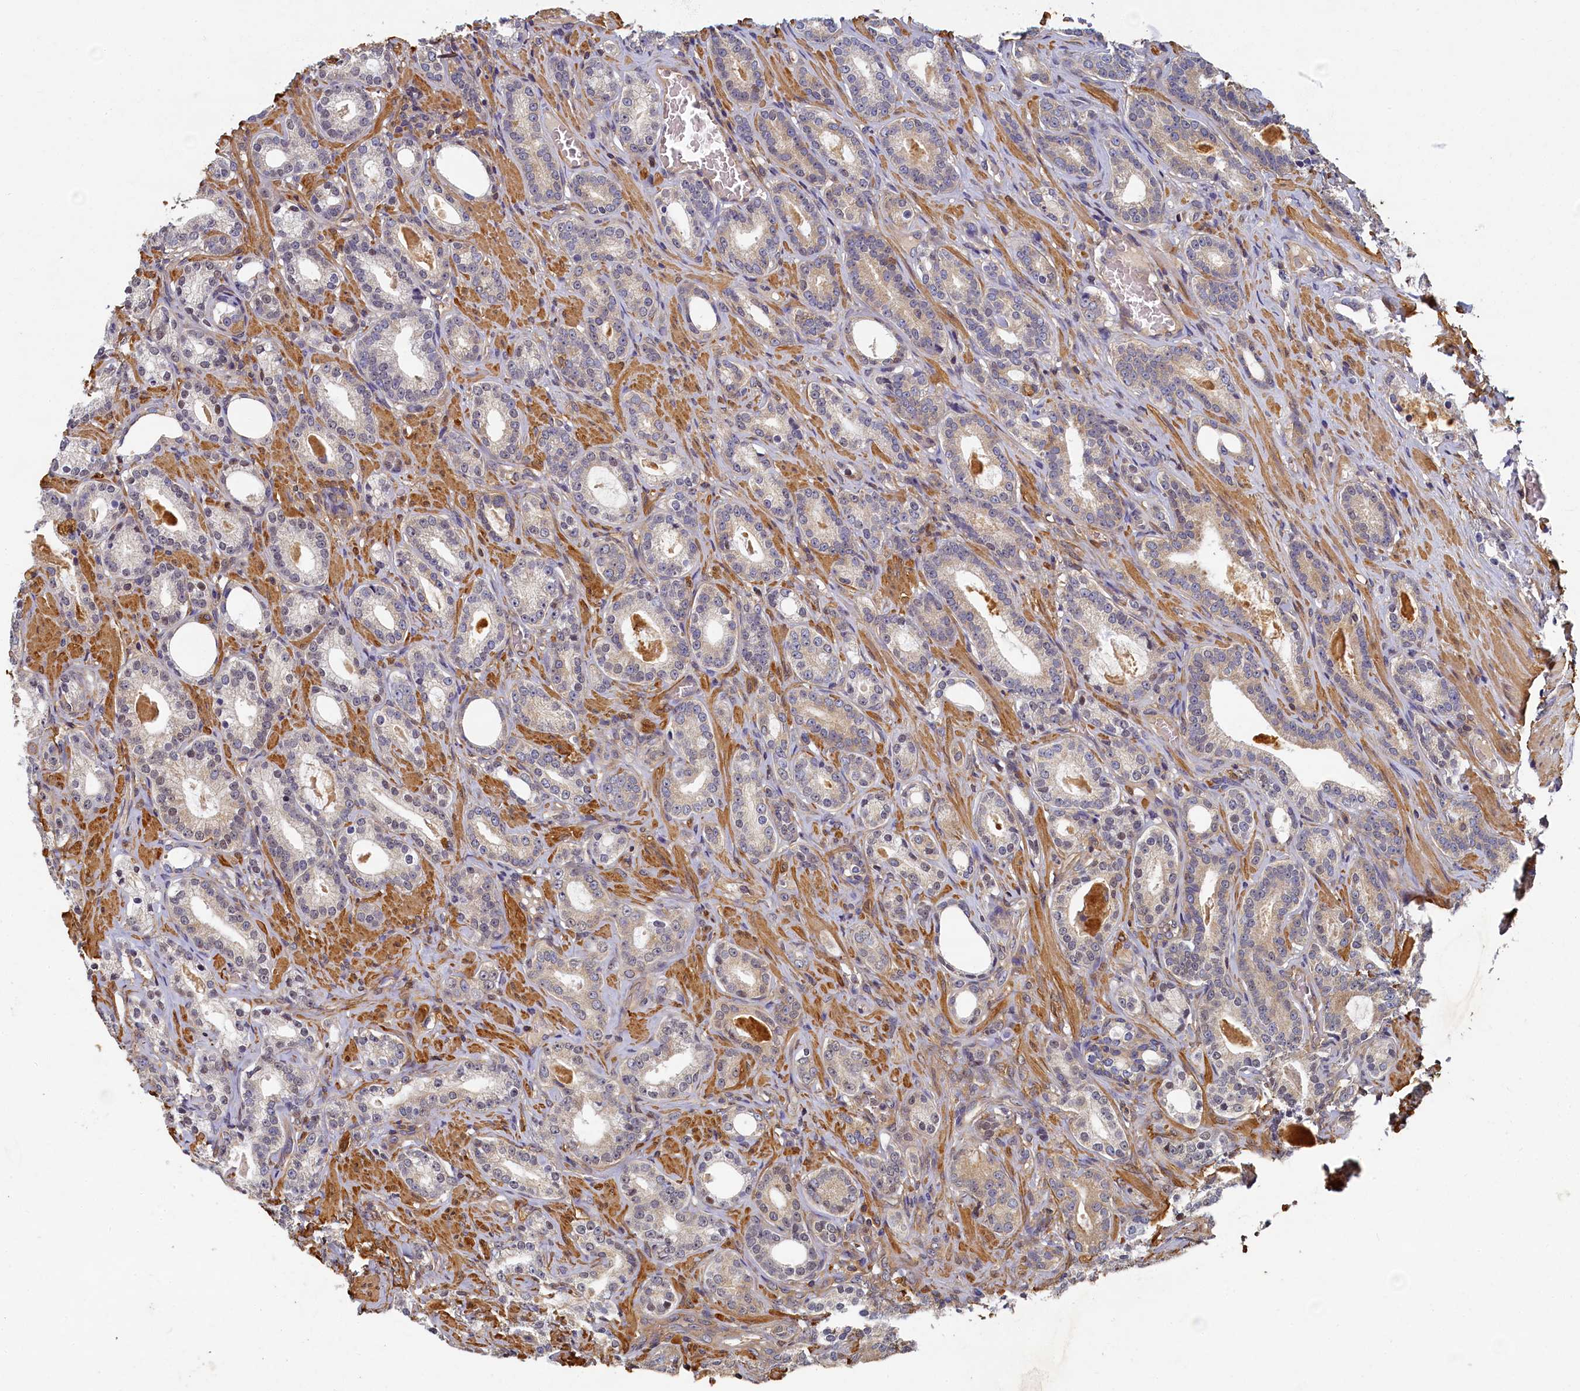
{"staining": {"intensity": "moderate", "quantity": "<25%", "location": "cytoplasmic/membranous"}, "tissue": "prostate cancer", "cell_type": "Tumor cells", "image_type": "cancer", "snomed": [{"axis": "morphology", "description": "Adenocarcinoma, Low grade"}, {"axis": "topography", "description": "Prostate"}], "caption": "An immunohistochemistry (IHC) photomicrograph of tumor tissue is shown. Protein staining in brown shows moderate cytoplasmic/membranous positivity in prostate cancer within tumor cells.", "gene": "TBCB", "patient": {"sex": "male", "age": 71}}